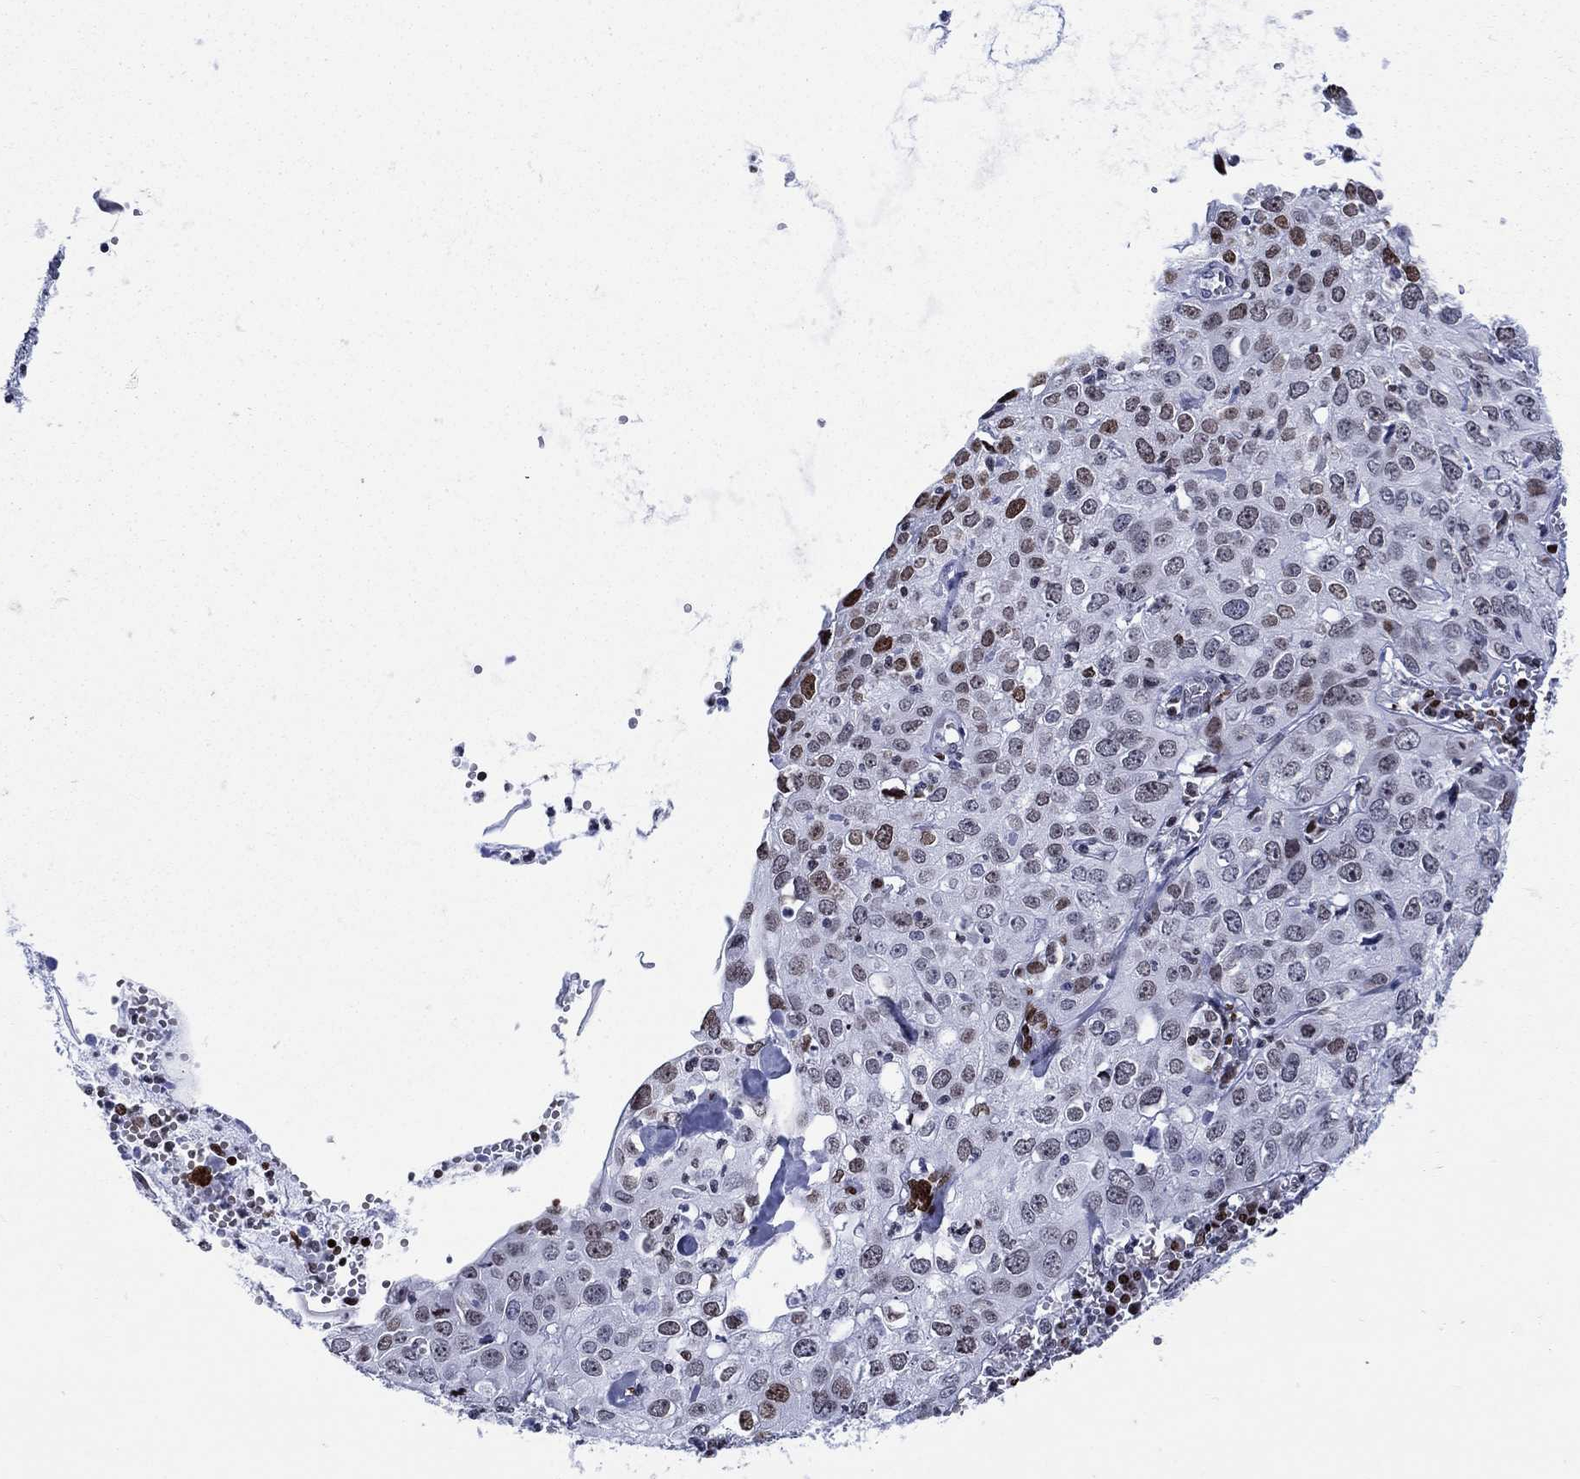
{"staining": {"intensity": "strong", "quantity": "<25%", "location": "nuclear"}, "tissue": "cervical cancer", "cell_type": "Tumor cells", "image_type": "cancer", "snomed": [{"axis": "morphology", "description": "Squamous cell carcinoma, NOS"}, {"axis": "topography", "description": "Cervix"}], "caption": "There is medium levels of strong nuclear expression in tumor cells of cervical cancer (squamous cell carcinoma), as demonstrated by immunohistochemical staining (brown color).", "gene": "HMGA1", "patient": {"sex": "female", "age": 24}}